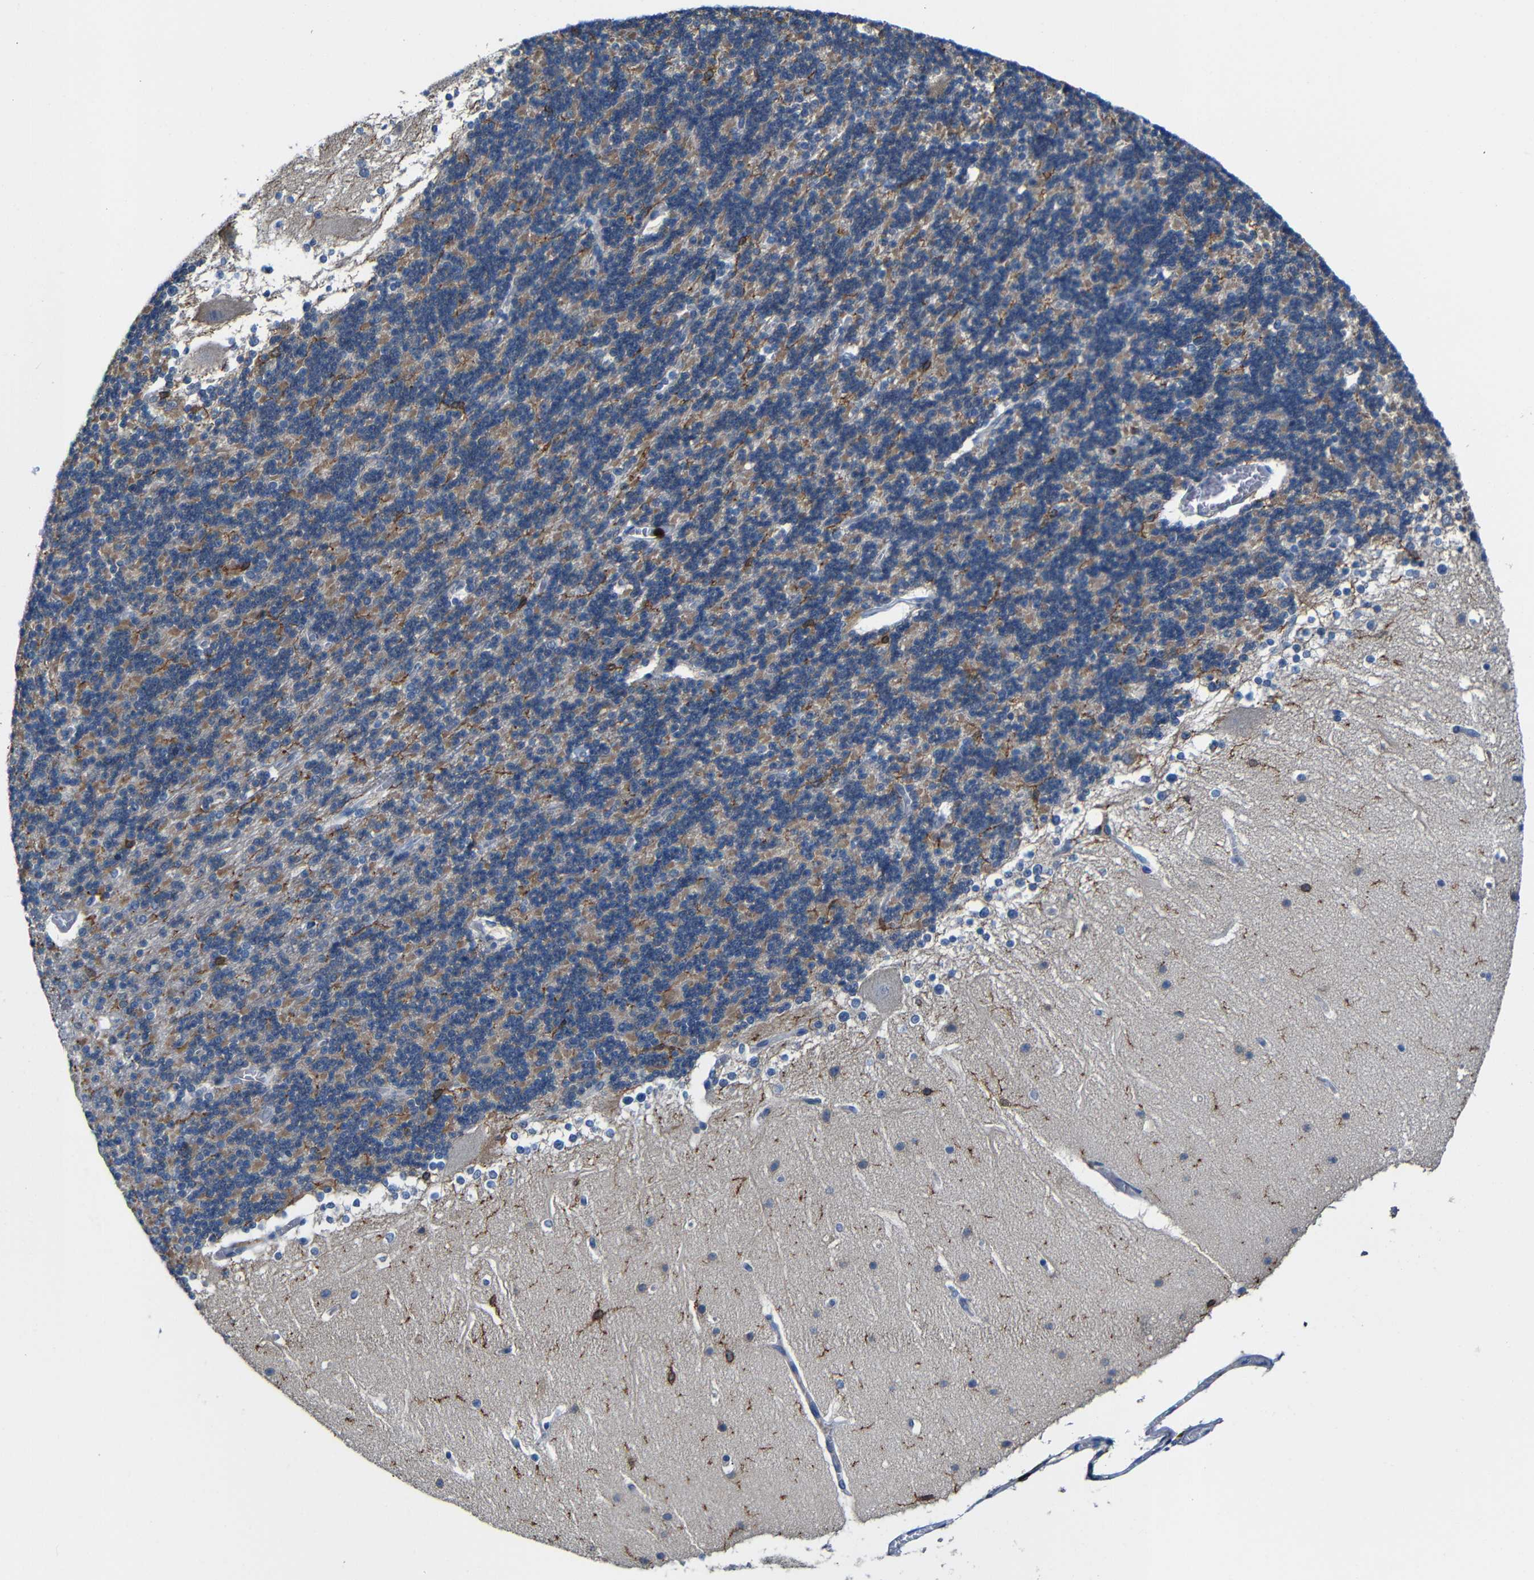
{"staining": {"intensity": "moderate", "quantity": "25%-75%", "location": "cytoplasmic/membranous"}, "tissue": "cerebellum", "cell_type": "Cells in granular layer", "image_type": "normal", "snomed": [{"axis": "morphology", "description": "Normal tissue, NOS"}, {"axis": "topography", "description": "Cerebellum"}], "caption": "Immunohistochemistry (IHC) (DAB (3,3'-diaminobenzidine)) staining of normal human cerebellum shows moderate cytoplasmic/membranous protein expression in about 25%-75% of cells in granular layer.", "gene": "P2RY12", "patient": {"sex": "female", "age": 19}}